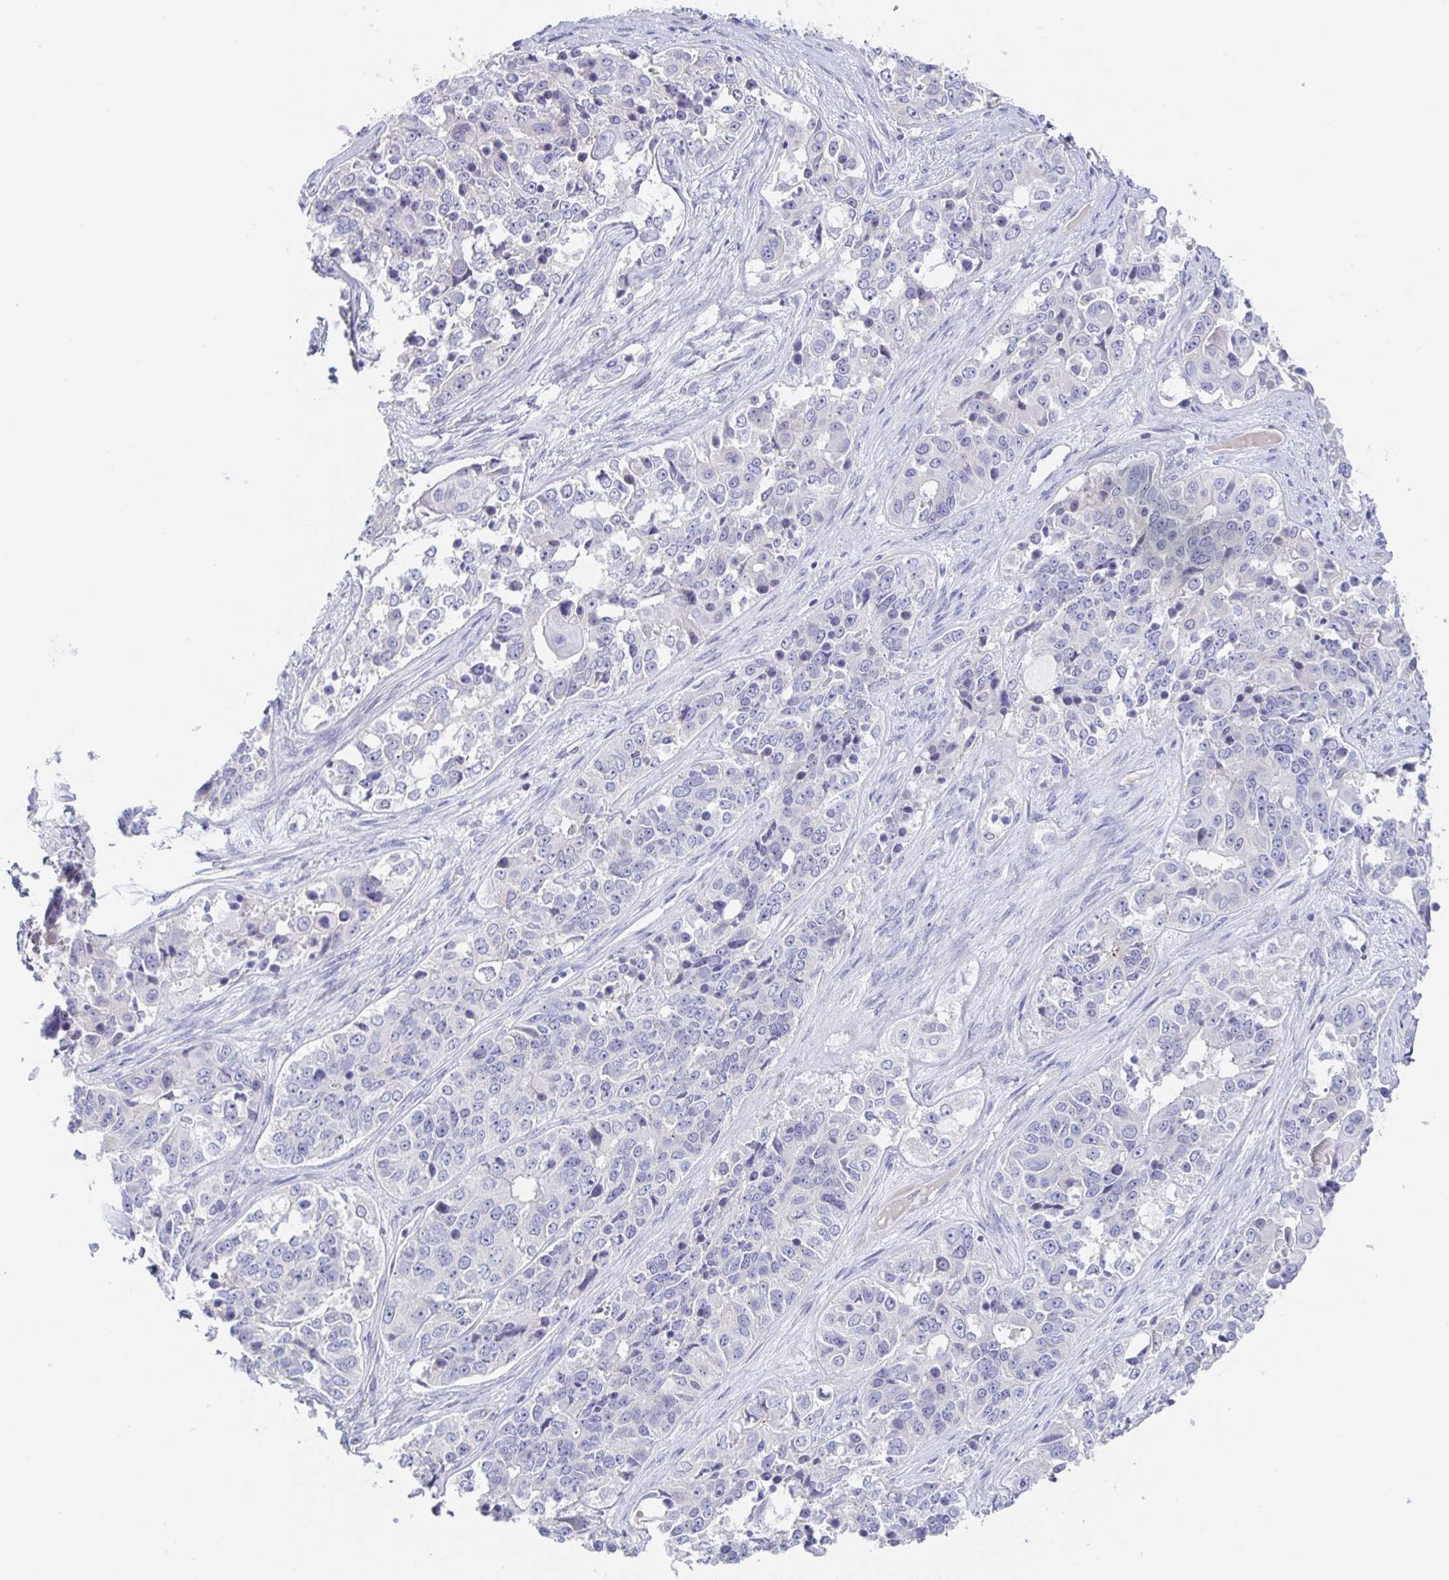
{"staining": {"intensity": "negative", "quantity": "none", "location": "none"}, "tissue": "ovarian cancer", "cell_type": "Tumor cells", "image_type": "cancer", "snomed": [{"axis": "morphology", "description": "Carcinoma, endometroid"}, {"axis": "topography", "description": "Ovary"}], "caption": "DAB (3,3'-diaminobenzidine) immunohistochemical staining of endometroid carcinoma (ovarian) demonstrates no significant staining in tumor cells.", "gene": "SIAH3", "patient": {"sex": "female", "age": 51}}